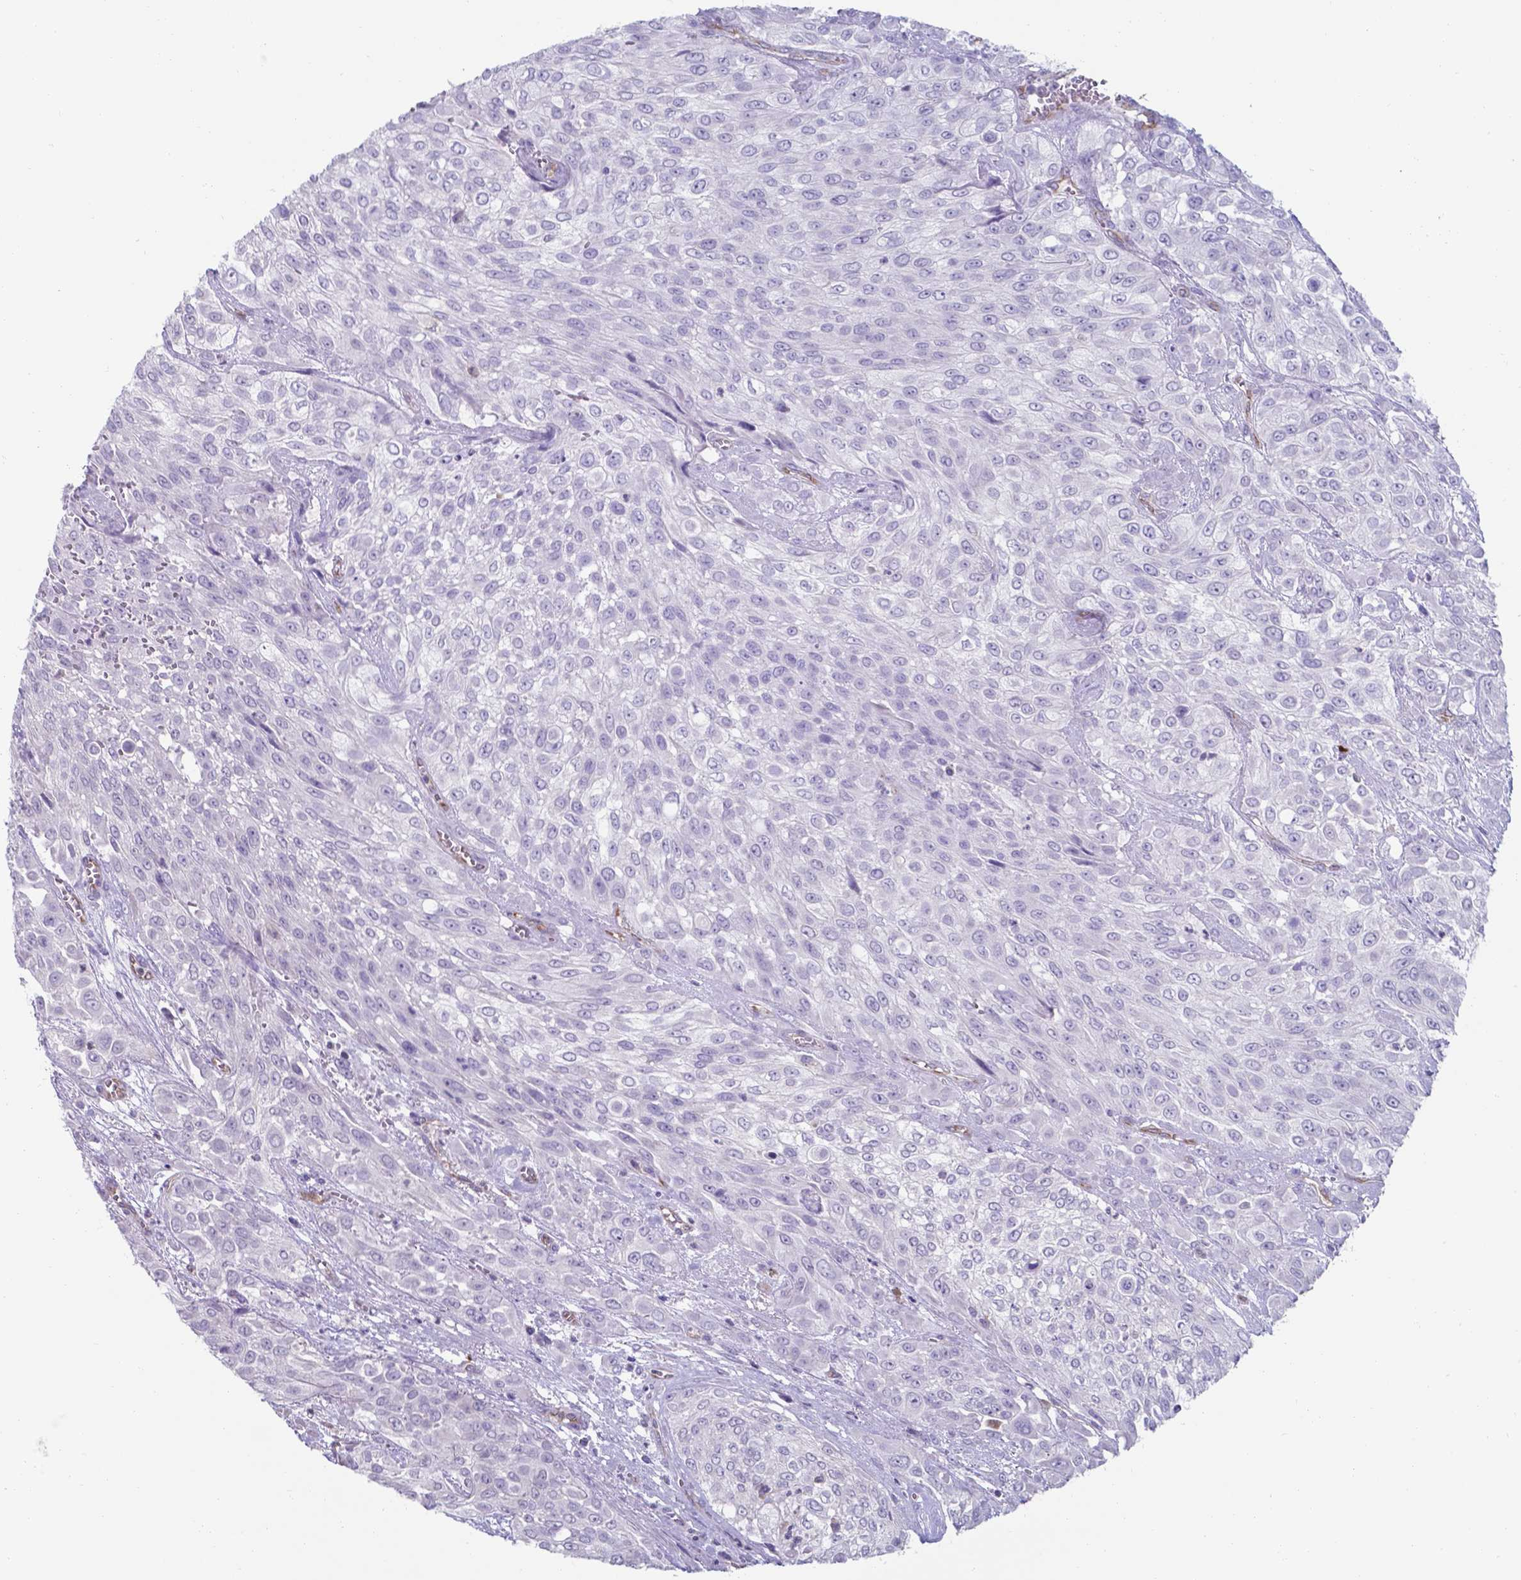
{"staining": {"intensity": "negative", "quantity": "none", "location": "none"}, "tissue": "urothelial cancer", "cell_type": "Tumor cells", "image_type": "cancer", "snomed": [{"axis": "morphology", "description": "Urothelial carcinoma, High grade"}, {"axis": "topography", "description": "Urinary bladder"}], "caption": "IHC histopathology image of neoplastic tissue: urothelial cancer stained with DAB demonstrates no significant protein expression in tumor cells.", "gene": "UBE2J1", "patient": {"sex": "male", "age": 57}}